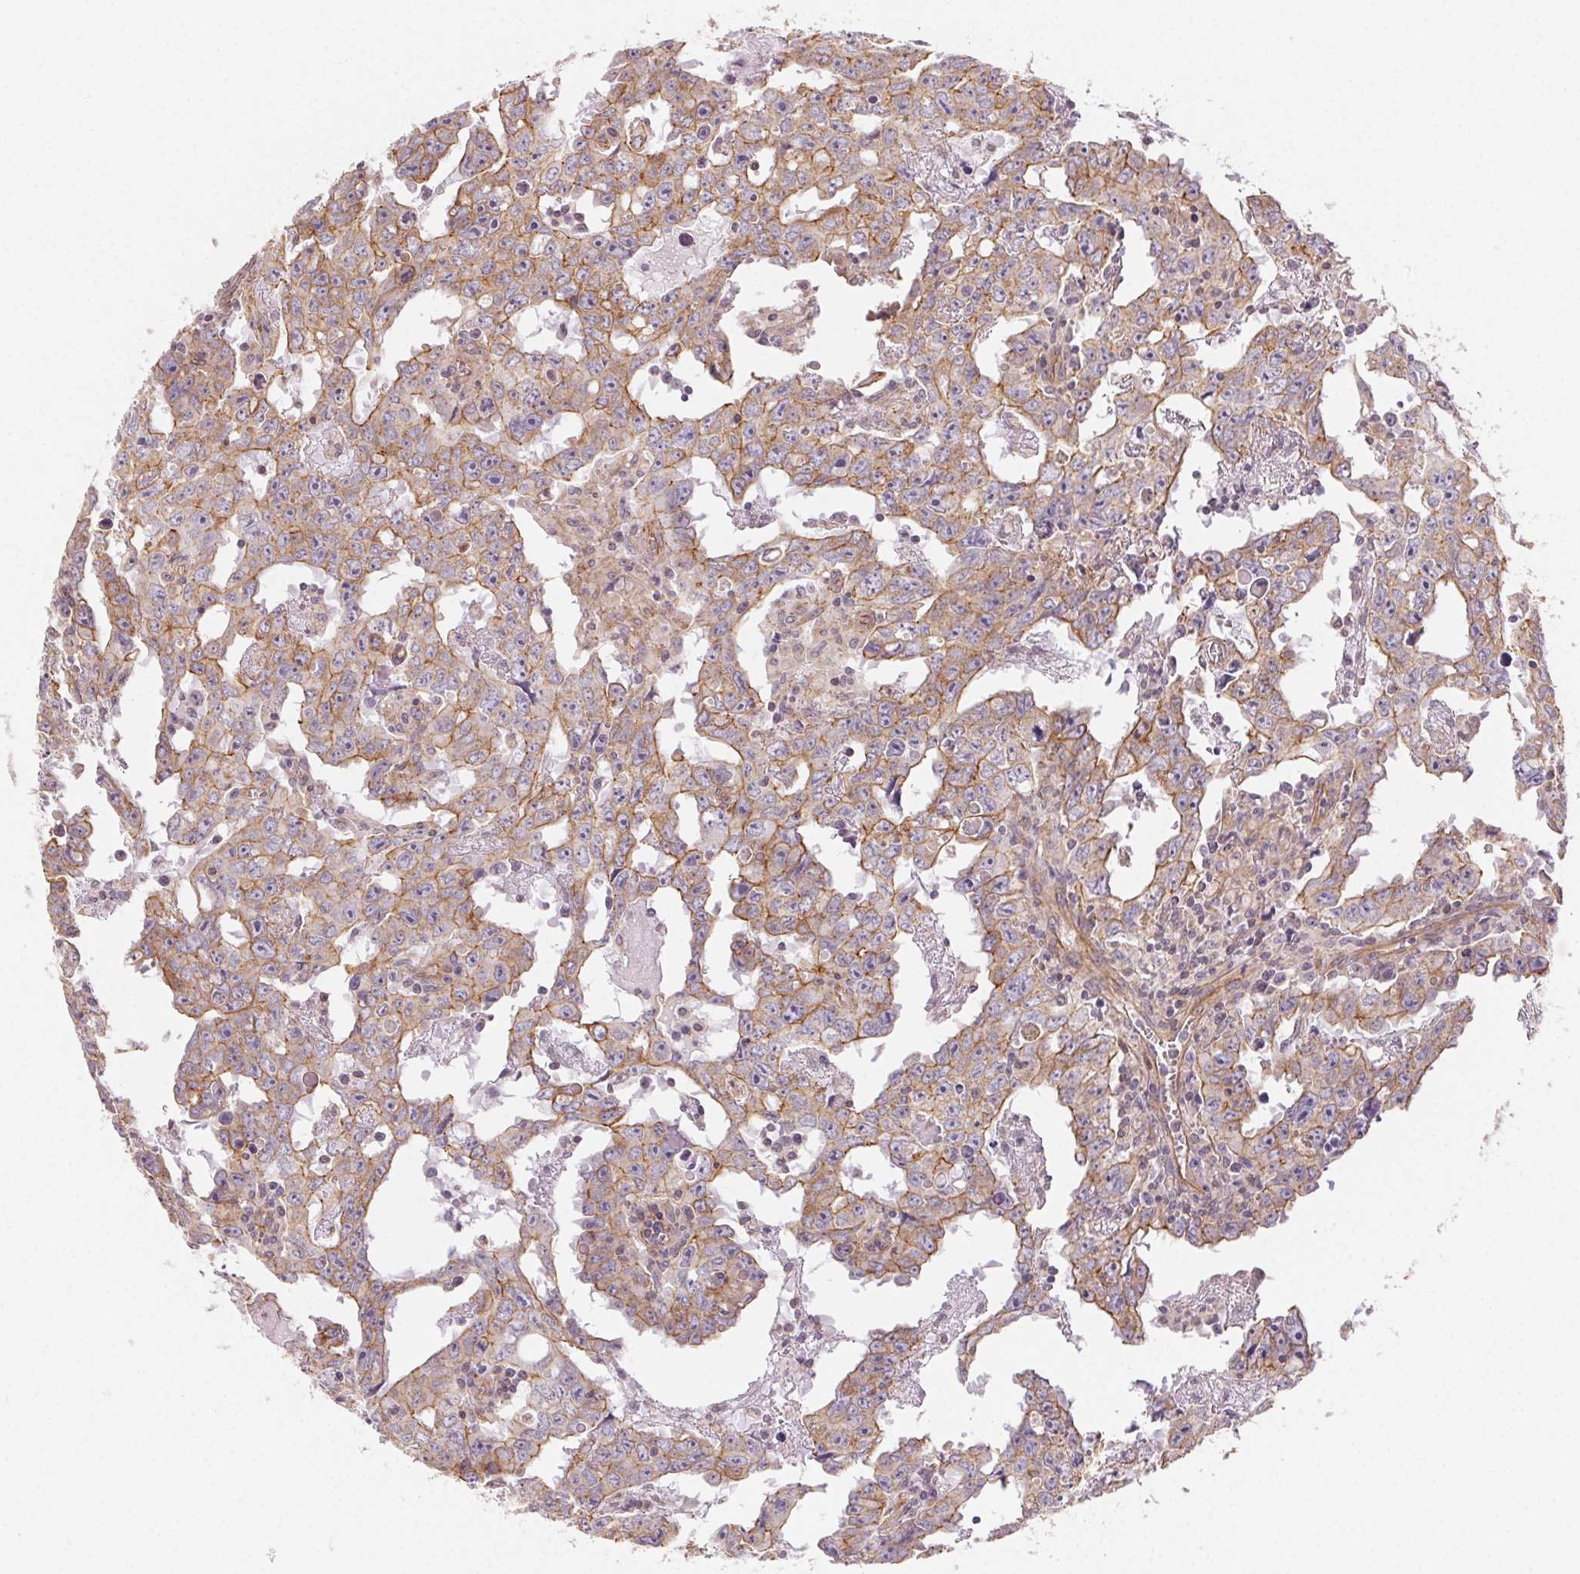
{"staining": {"intensity": "weak", "quantity": ">75%", "location": "cytoplasmic/membranous"}, "tissue": "testis cancer", "cell_type": "Tumor cells", "image_type": "cancer", "snomed": [{"axis": "morphology", "description": "Carcinoma, Embryonal, NOS"}, {"axis": "topography", "description": "Testis"}], "caption": "An immunohistochemistry (IHC) histopathology image of tumor tissue is shown. Protein staining in brown highlights weak cytoplasmic/membranous positivity in testis cancer (embryonal carcinoma) within tumor cells.", "gene": "PLA2G4F", "patient": {"sex": "male", "age": 22}}